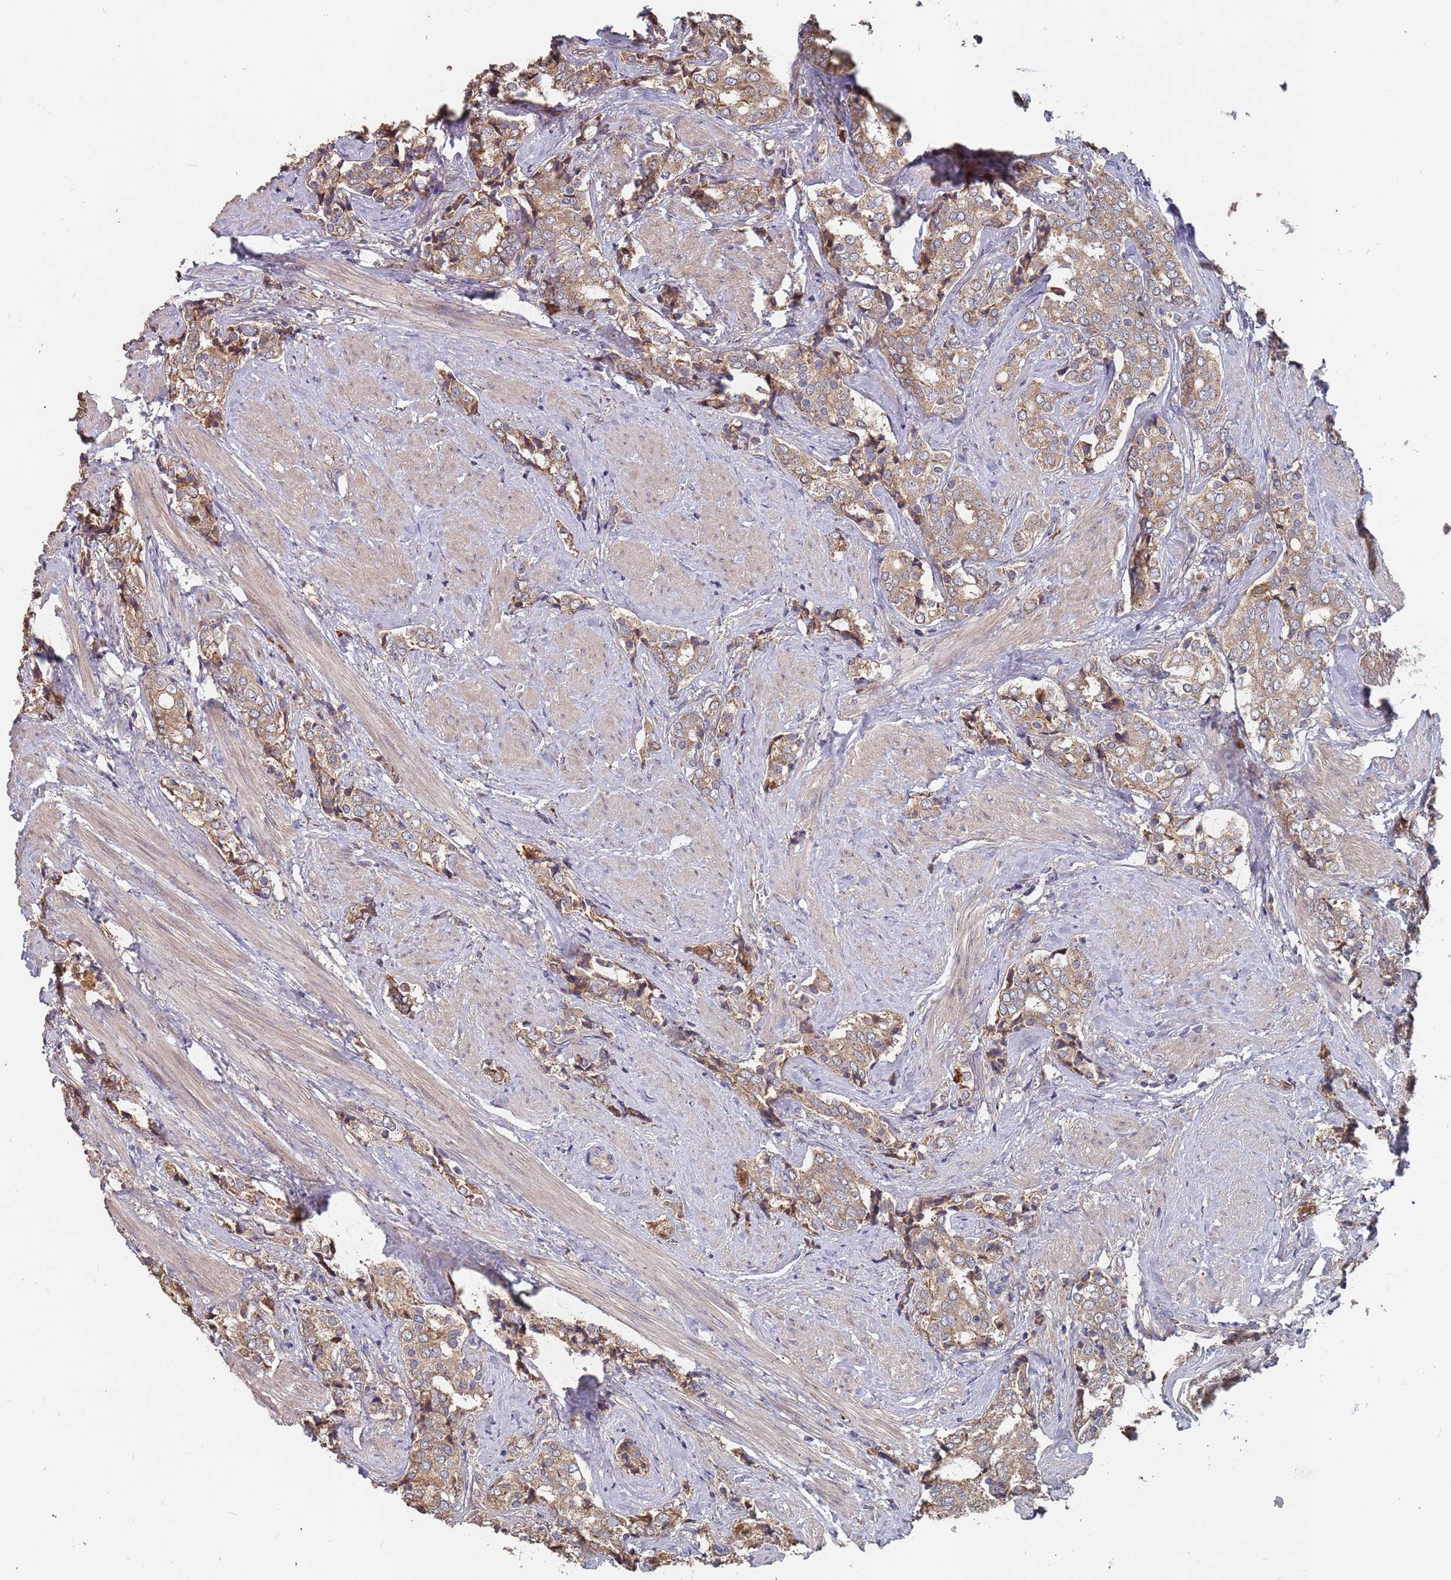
{"staining": {"intensity": "moderate", "quantity": ">75%", "location": "cytoplasmic/membranous"}, "tissue": "prostate cancer", "cell_type": "Tumor cells", "image_type": "cancer", "snomed": [{"axis": "morphology", "description": "Adenocarcinoma, High grade"}, {"axis": "topography", "description": "Prostate"}], "caption": "Tumor cells exhibit medium levels of moderate cytoplasmic/membranous staining in approximately >75% of cells in prostate cancer. (DAB = brown stain, brightfield microscopy at high magnification).", "gene": "ATG5", "patient": {"sex": "male", "age": 71}}